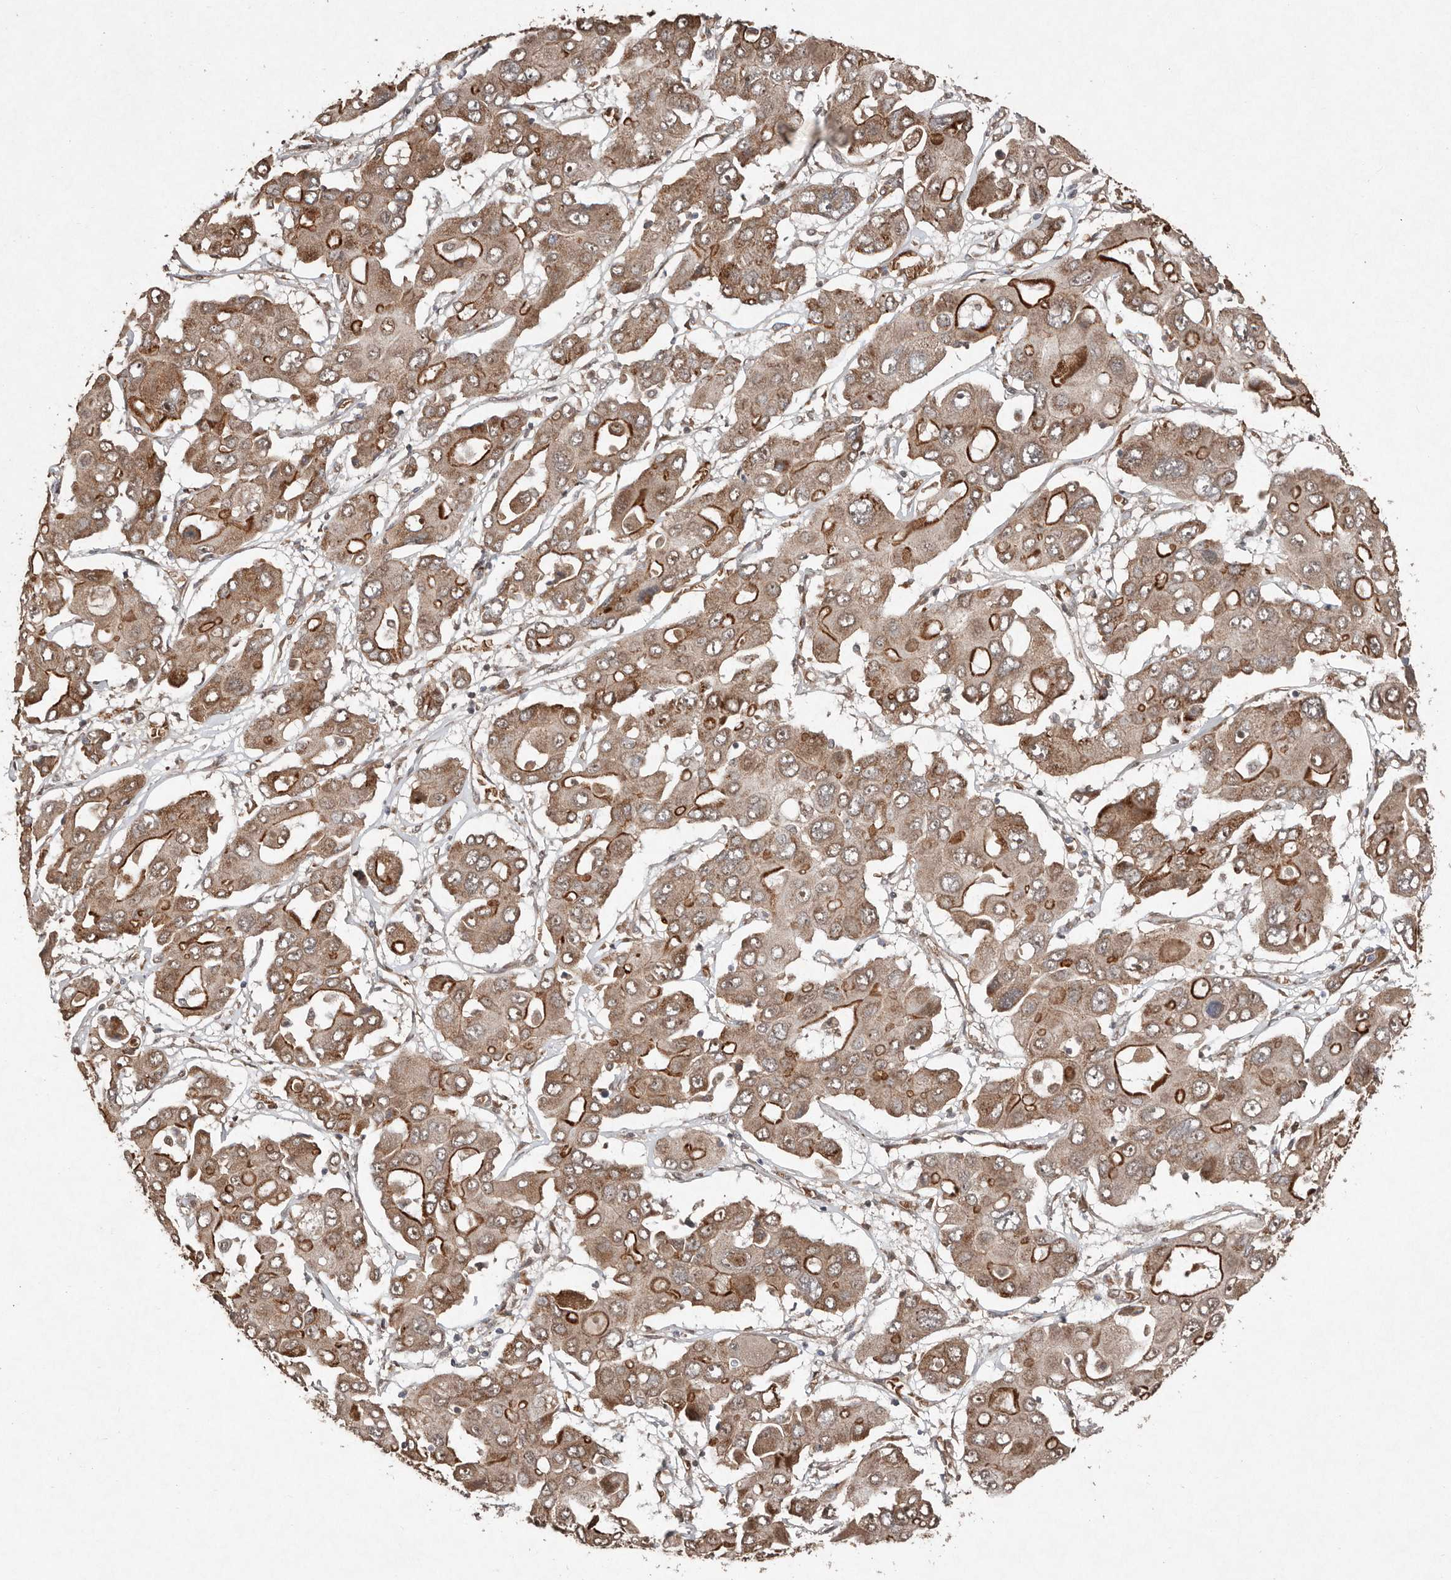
{"staining": {"intensity": "strong", "quantity": "25%-75%", "location": "cytoplasmic/membranous"}, "tissue": "liver cancer", "cell_type": "Tumor cells", "image_type": "cancer", "snomed": [{"axis": "morphology", "description": "Cholangiocarcinoma"}, {"axis": "topography", "description": "Liver"}], "caption": "Human cholangiocarcinoma (liver) stained with a brown dye exhibits strong cytoplasmic/membranous positive positivity in approximately 25%-75% of tumor cells.", "gene": "DIP2C", "patient": {"sex": "male", "age": 67}}